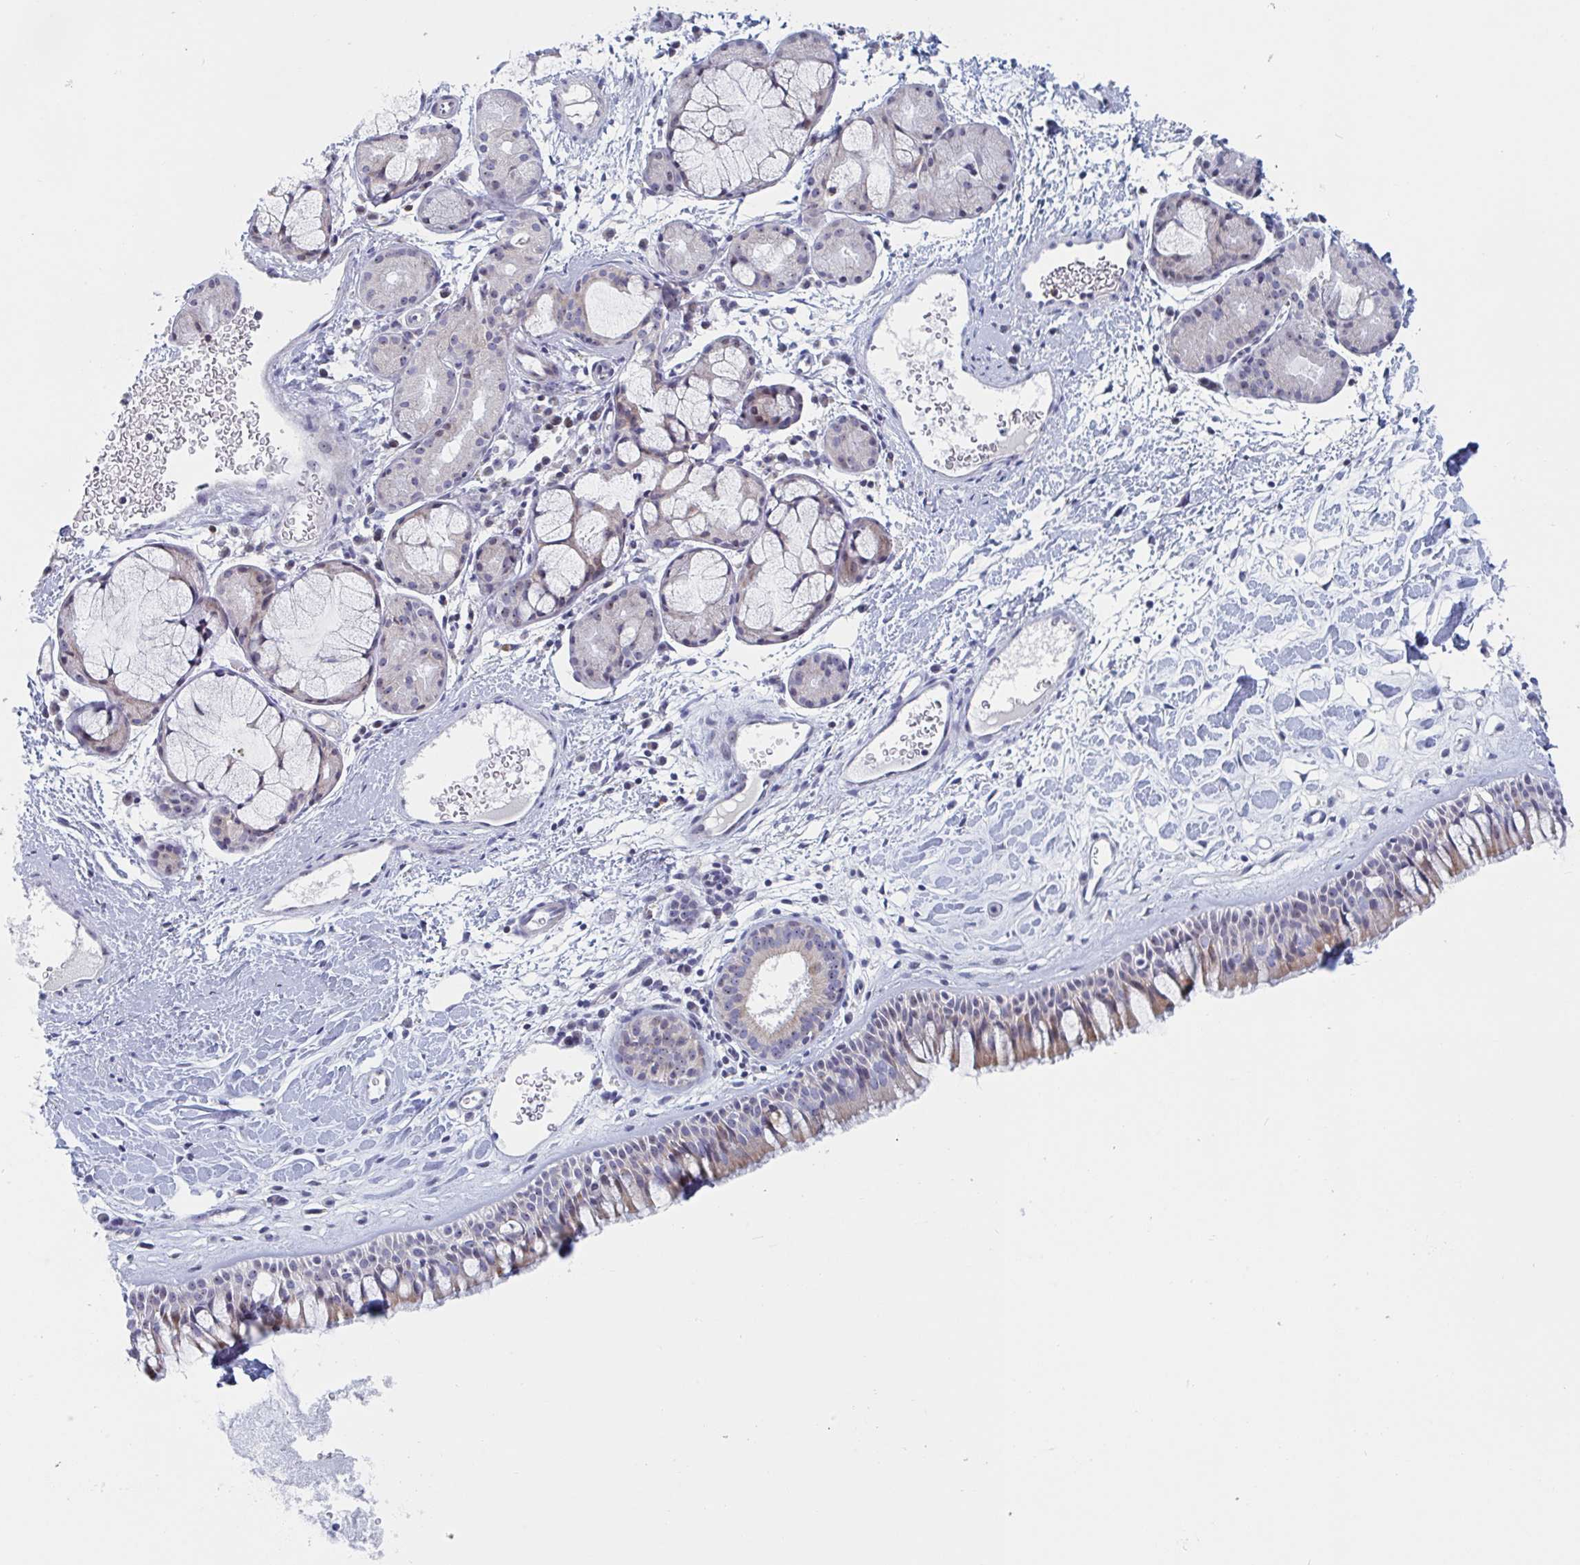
{"staining": {"intensity": "moderate", "quantity": "25%-75%", "location": "cytoplasmic/membranous"}, "tissue": "nasopharynx", "cell_type": "Respiratory epithelial cells", "image_type": "normal", "snomed": [{"axis": "morphology", "description": "Normal tissue, NOS"}, {"axis": "topography", "description": "Nasopharynx"}], "caption": "A medium amount of moderate cytoplasmic/membranous positivity is identified in about 25%-75% of respiratory epithelial cells in normal nasopharynx.", "gene": "MRPL53", "patient": {"sex": "male", "age": 65}}